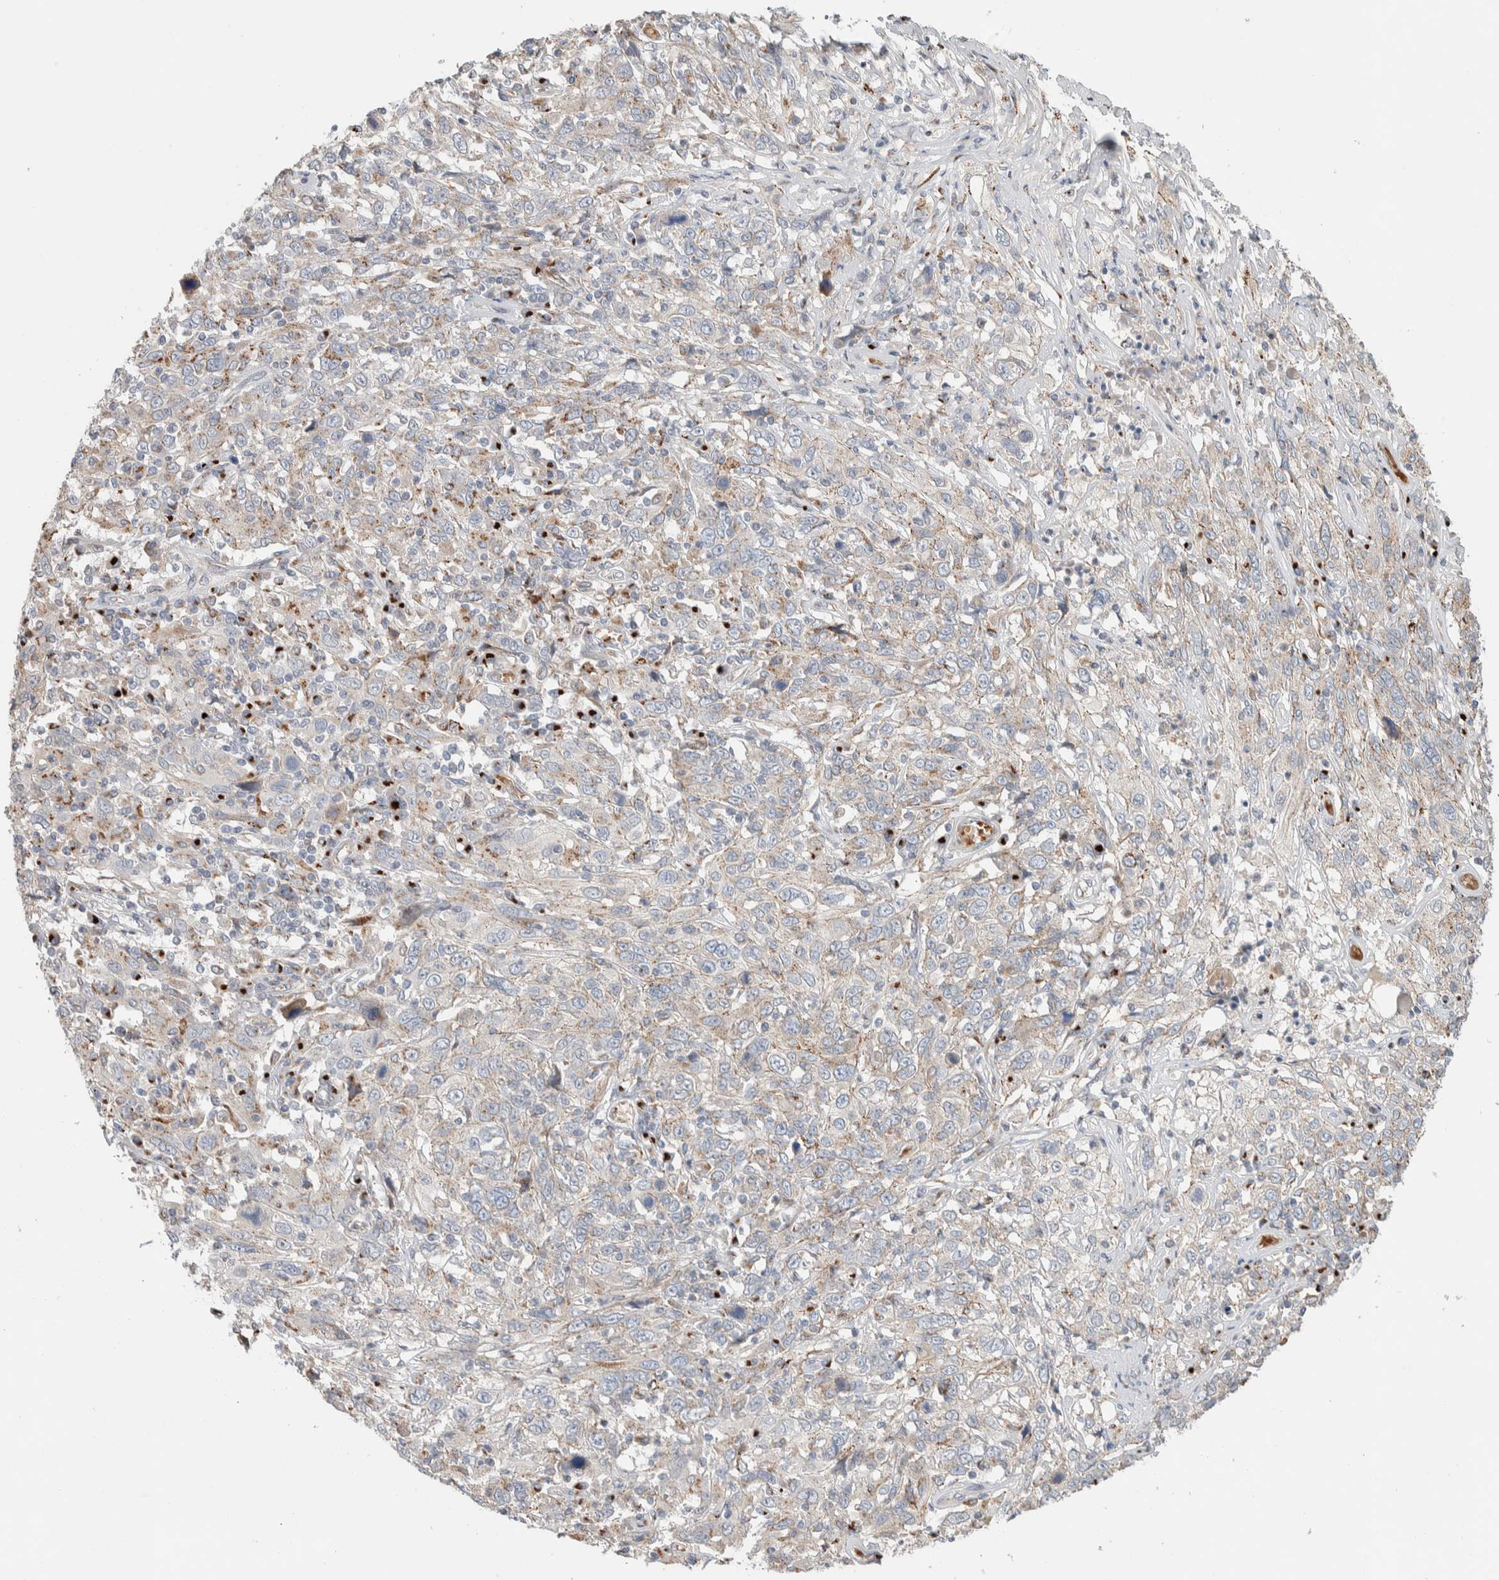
{"staining": {"intensity": "weak", "quantity": "25%-75%", "location": "cytoplasmic/membranous"}, "tissue": "cervical cancer", "cell_type": "Tumor cells", "image_type": "cancer", "snomed": [{"axis": "morphology", "description": "Squamous cell carcinoma, NOS"}, {"axis": "topography", "description": "Cervix"}], "caption": "Weak cytoplasmic/membranous expression for a protein is seen in about 25%-75% of tumor cells of cervical cancer using immunohistochemistry.", "gene": "SLC38A10", "patient": {"sex": "female", "age": 46}}